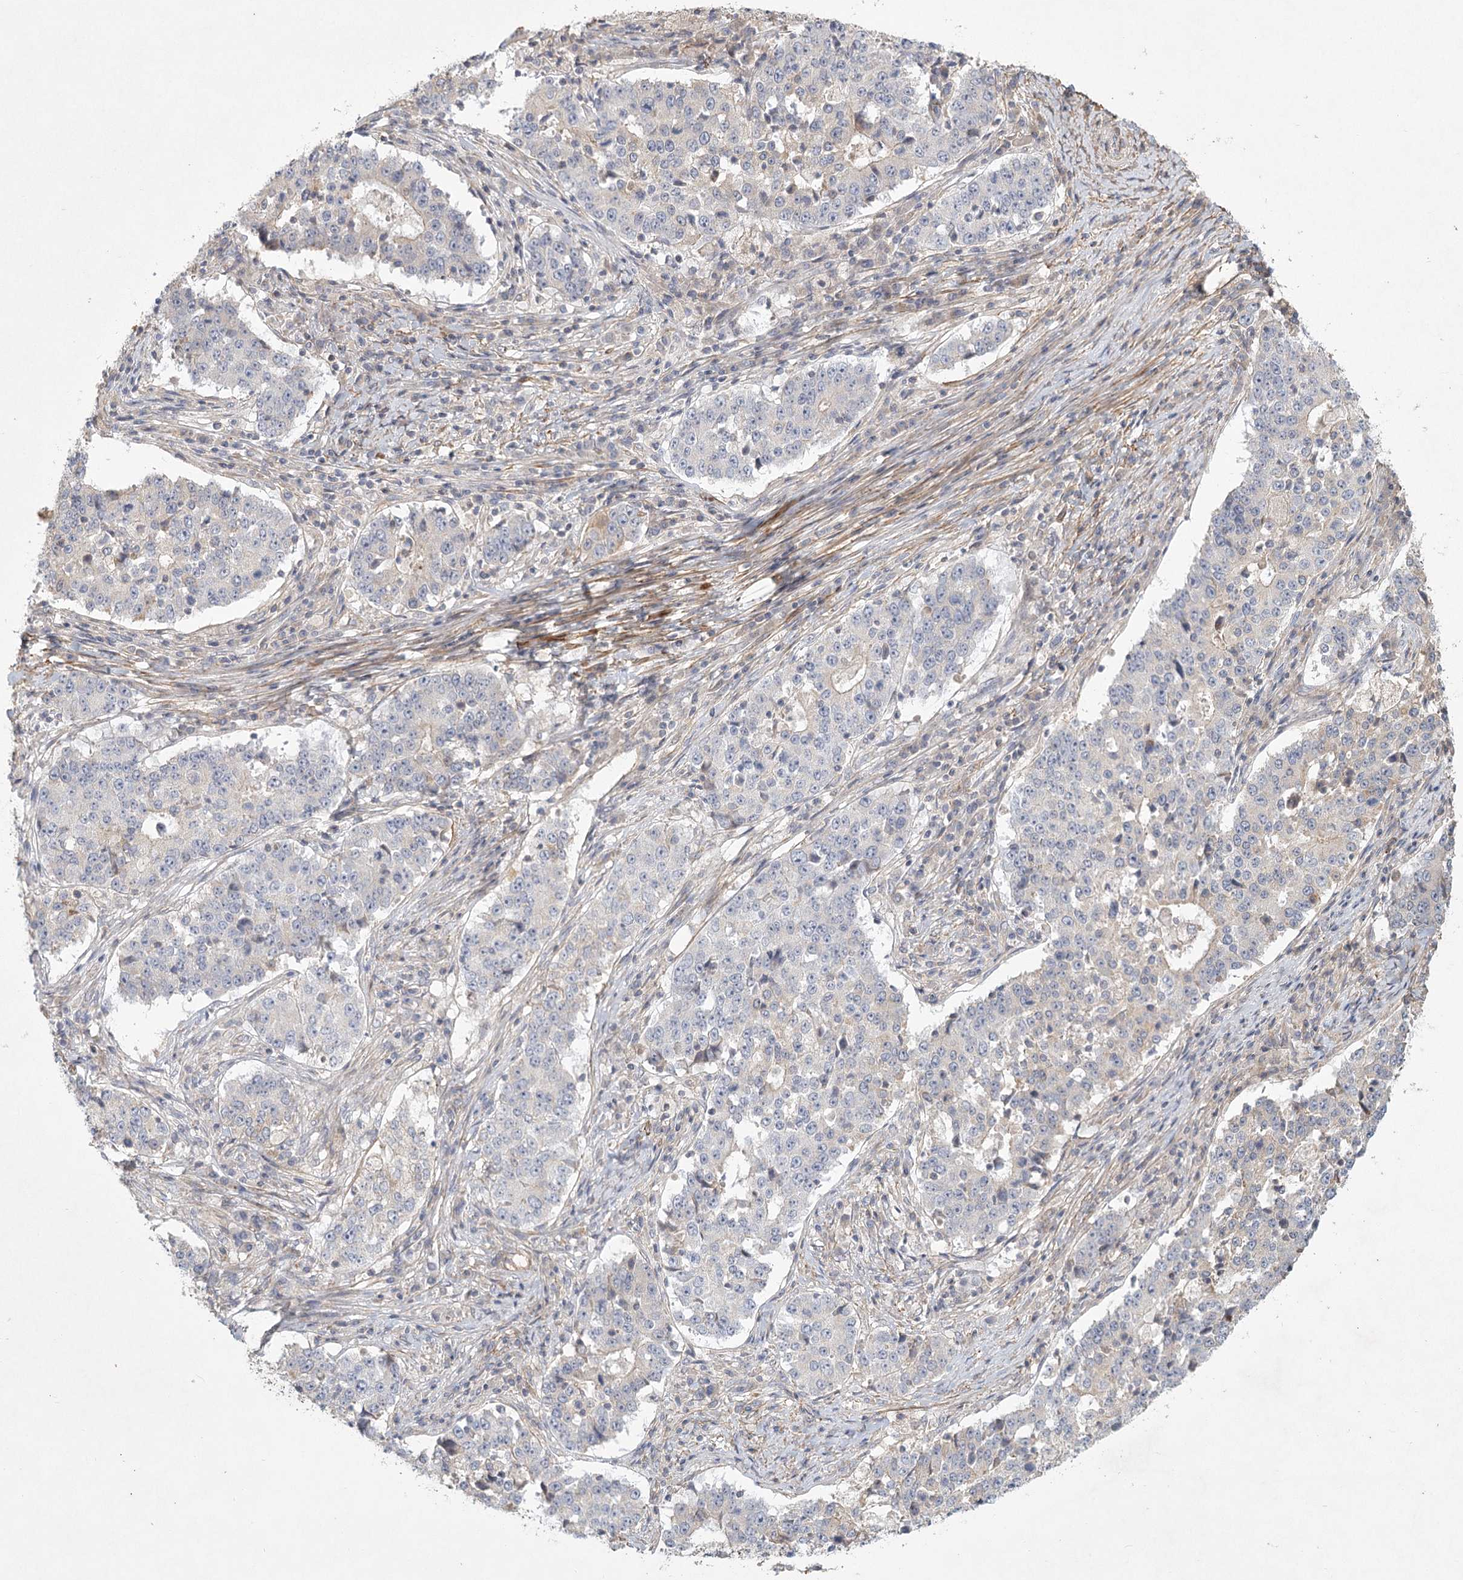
{"staining": {"intensity": "negative", "quantity": "none", "location": "none"}, "tissue": "stomach cancer", "cell_type": "Tumor cells", "image_type": "cancer", "snomed": [{"axis": "morphology", "description": "Adenocarcinoma, NOS"}, {"axis": "topography", "description": "Stomach"}], "caption": "Immunohistochemistry (IHC) photomicrograph of neoplastic tissue: stomach cancer (adenocarcinoma) stained with DAB displays no significant protein staining in tumor cells. Brightfield microscopy of IHC stained with DAB (brown) and hematoxylin (blue), captured at high magnification.", "gene": "INPP4B", "patient": {"sex": "male", "age": 59}}